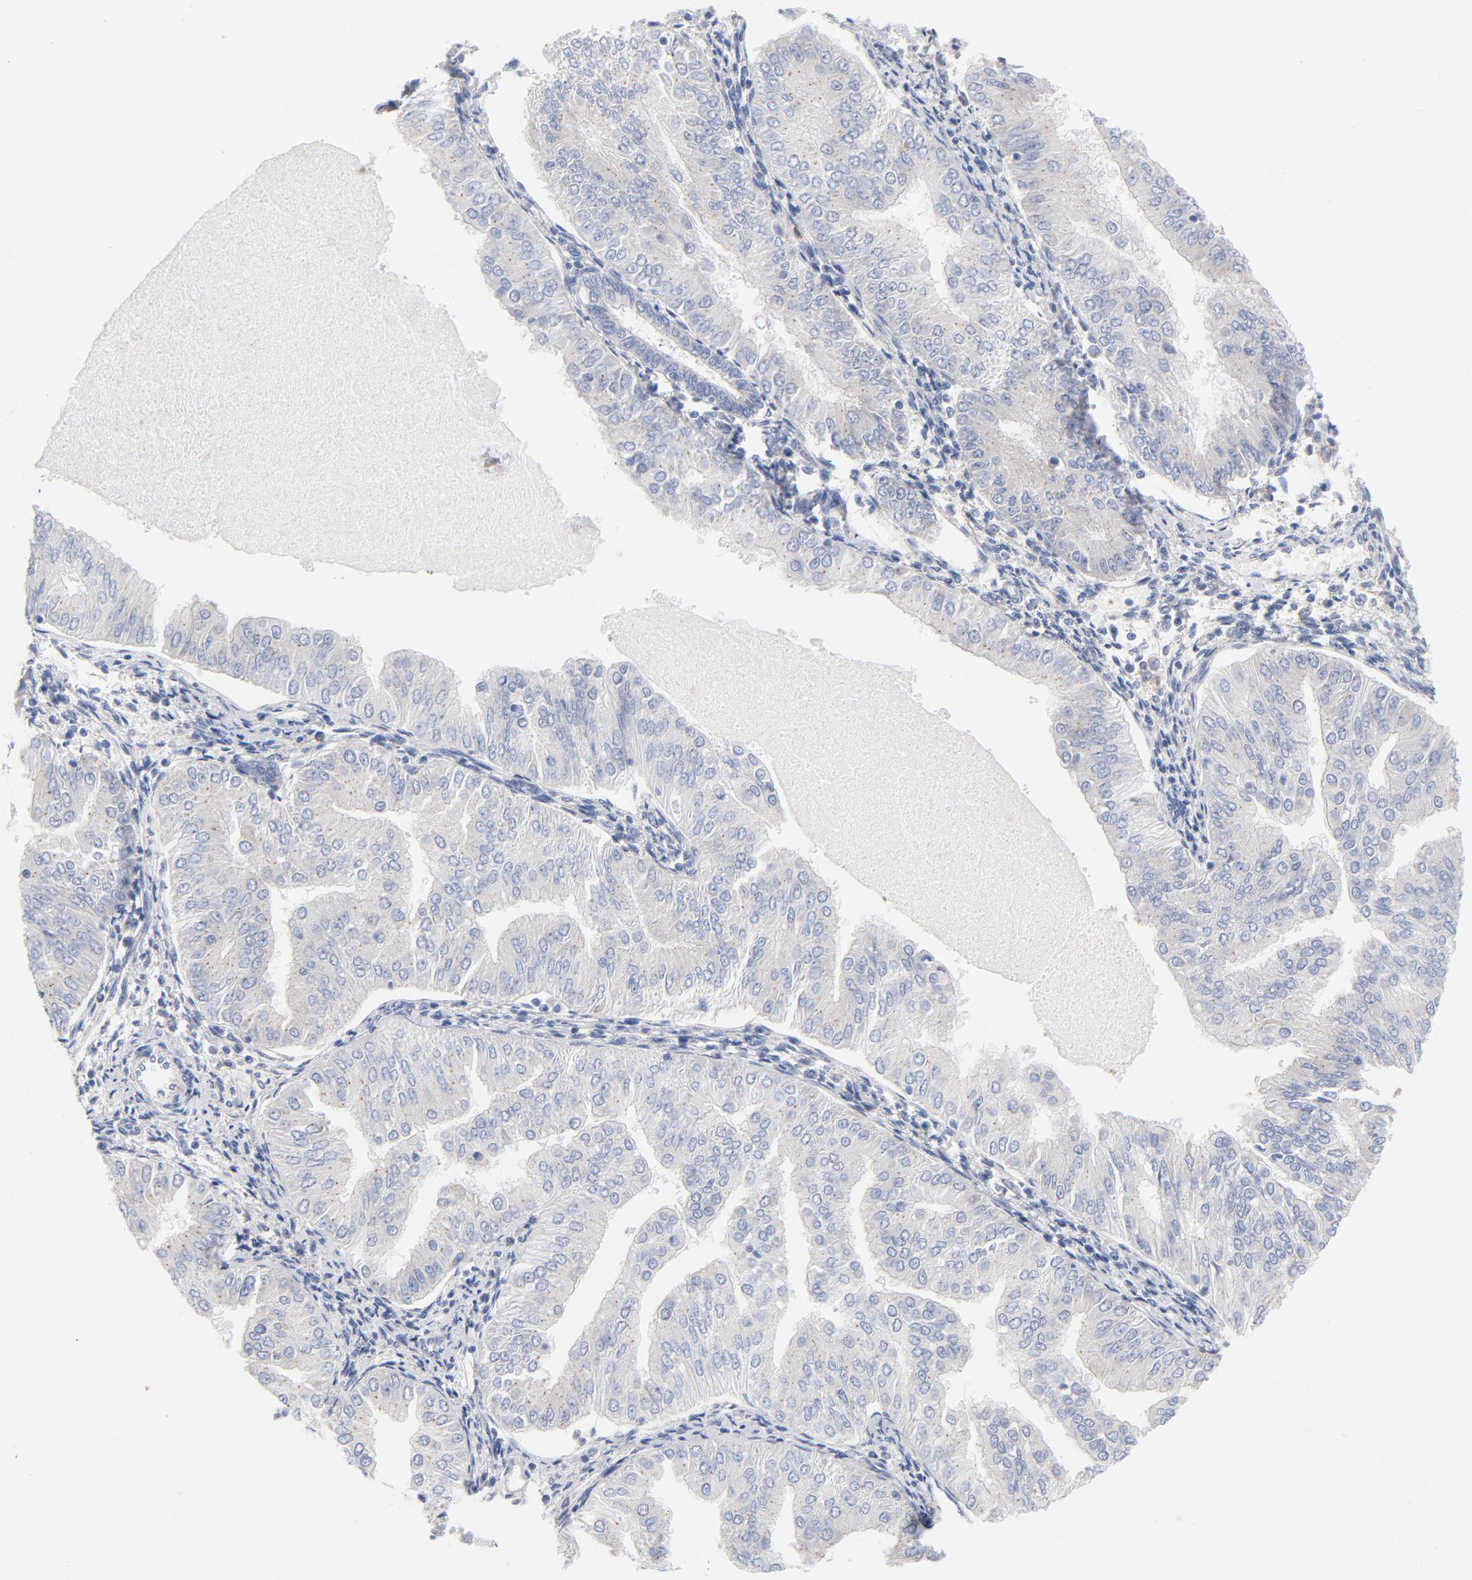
{"staining": {"intensity": "negative", "quantity": "none", "location": "none"}, "tissue": "endometrial cancer", "cell_type": "Tumor cells", "image_type": "cancer", "snomed": [{"axis": "morphology", "description": "Adenocarcinoma, NOS"}, {"axis": "topography", "description": "Endometrium"}], "caption": "This is a micrograph of immunohistochemistry staining of endometrial cancer, which shows no expression in tumor cells.", "gene": "ASMTL", "patient": {"sex": "female", "age": 53}}